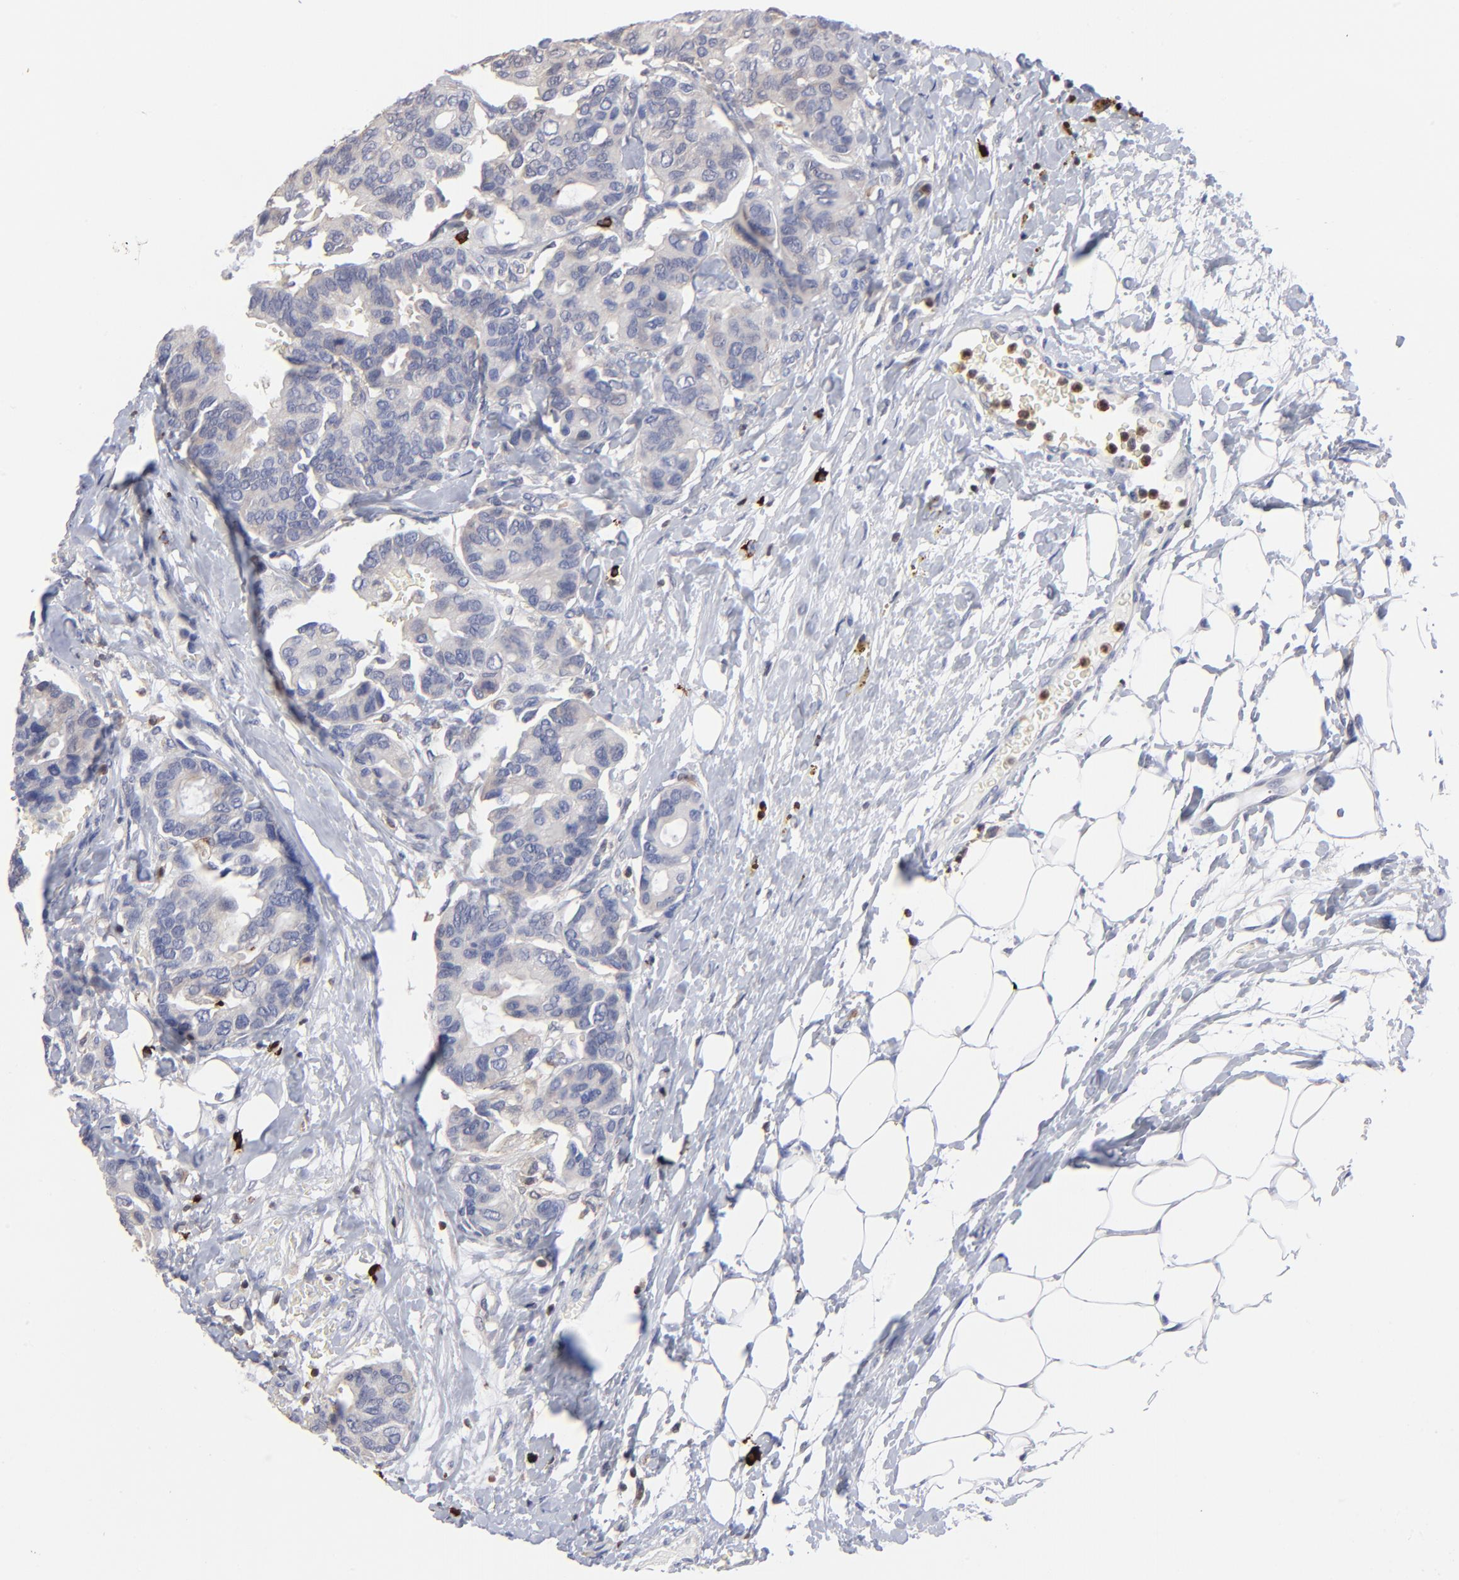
{"staining": {"intensity": "negative", "quantity": "none", "location": "none"}, "tissue": "breast cancer", "cell_type": "Tumor cells", "image_type": "cancer", "snomed": [{"axis": "morphology", "description": "Duct carcinoma"}, {"axis": "topography", "description": "Breast"}], "caption": "This is a image of immunohistochemistry staining of breast cancer (invasive ductal carcinoma), which shows no staining in tumor cells. (Stains: DAB (3,3'-diaminobenzidine) immunohistochemistry (IHC) with hematoxylin counter stain, Microscopy: brightfield microscopy at high magnification).", "gene": "TBXT", "patient": {"sex": "female", "age": 69}}